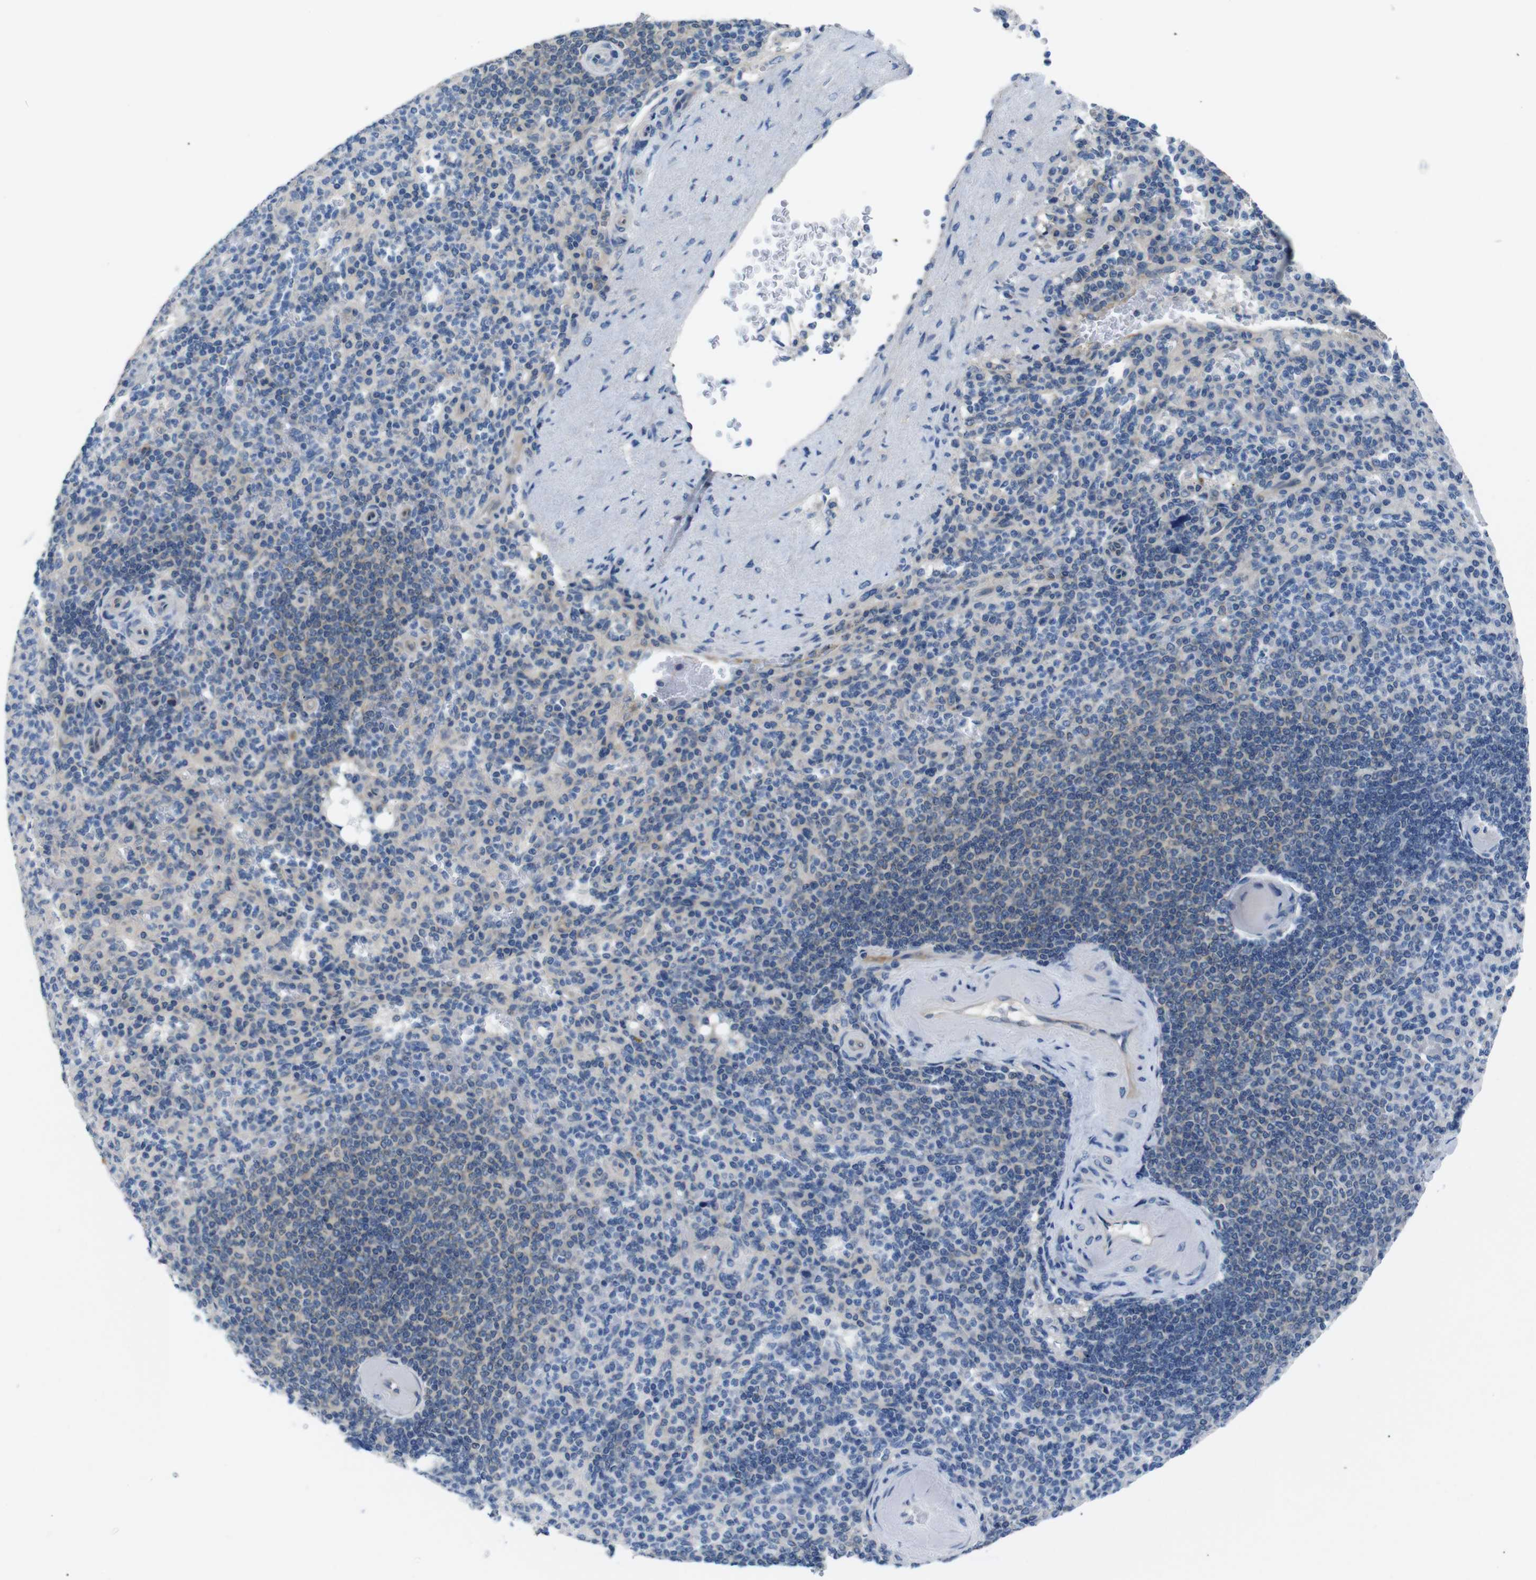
{"staining": {"intensity": "negative", "quantity": "none", "location": "none"}, "tissue": "spleen", "cell_type": "Cells in red pulp", "image_type": "normal", "snomed": [{"axis": "morphology", "description": "Normal tissue, NOS"}, {"axis": "topography", "description": "Spleen"}], "caption": "IHC photomicrograph of normal spleen stained for a protein (brown), which exhibits no positivity in cells in red pulp.", "gene": "DCP1A", "patient": {"sex": "female", "age": 74}}